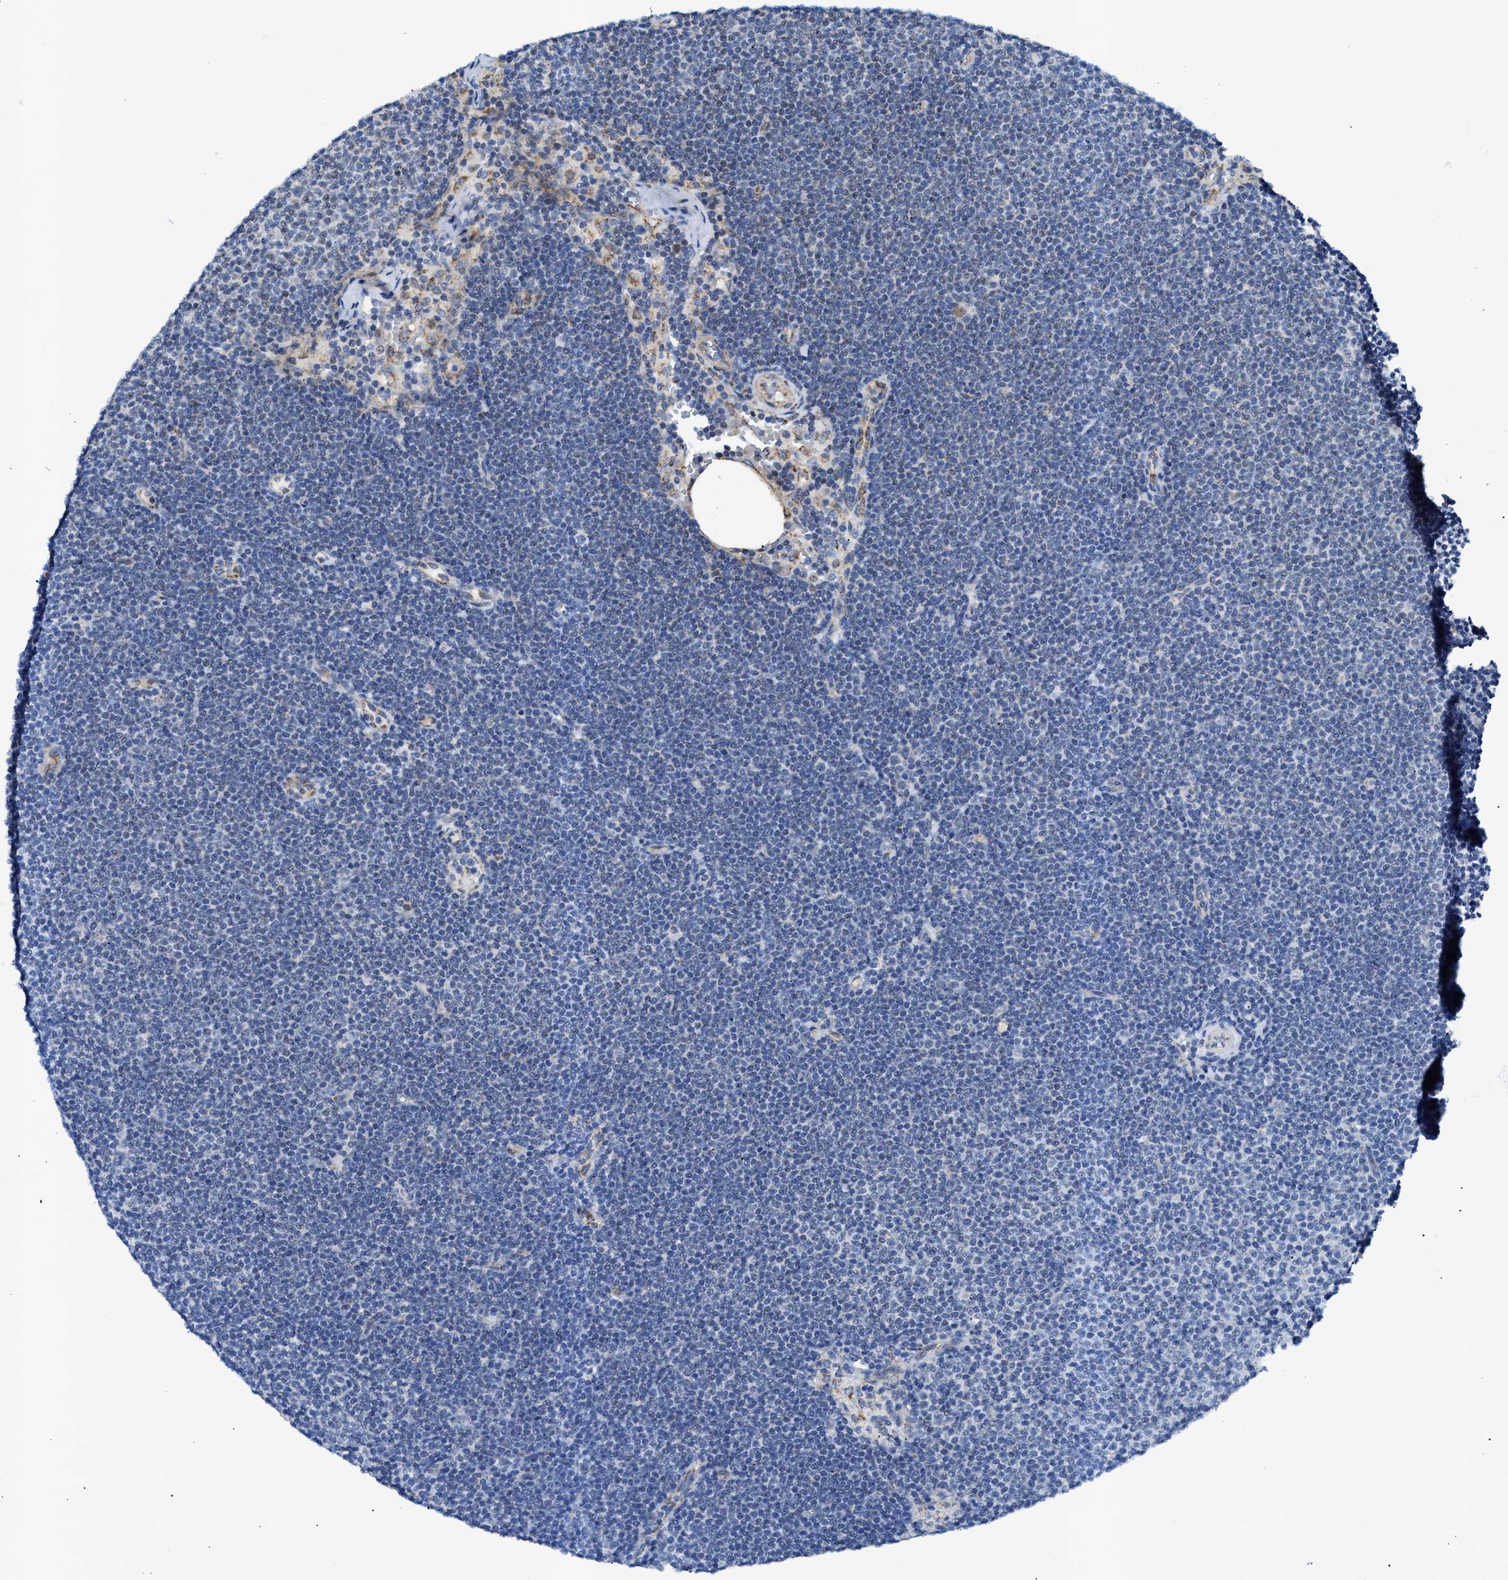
{"staining": {"intensity": "negative", "quantity": "none", "location": "none"}, "tissue": "lymphoma", "cell_type": "Tumor cells", "image_type": "cancer", "snomed": [{"axis": "morphology", "description": "Malignant lymphoma, non-Hodgkin's type, Low grade"}, {"axis": "topography", "description": "Lymph node"}], "caption": "High power microscopy histopathology image of an immunohistochemistry (IHC) histopathology image of lymphoma, revealing no significant staining in tumor cells.", "gene": "JAG1", "patient": {"sex": "female", "age": 53}}